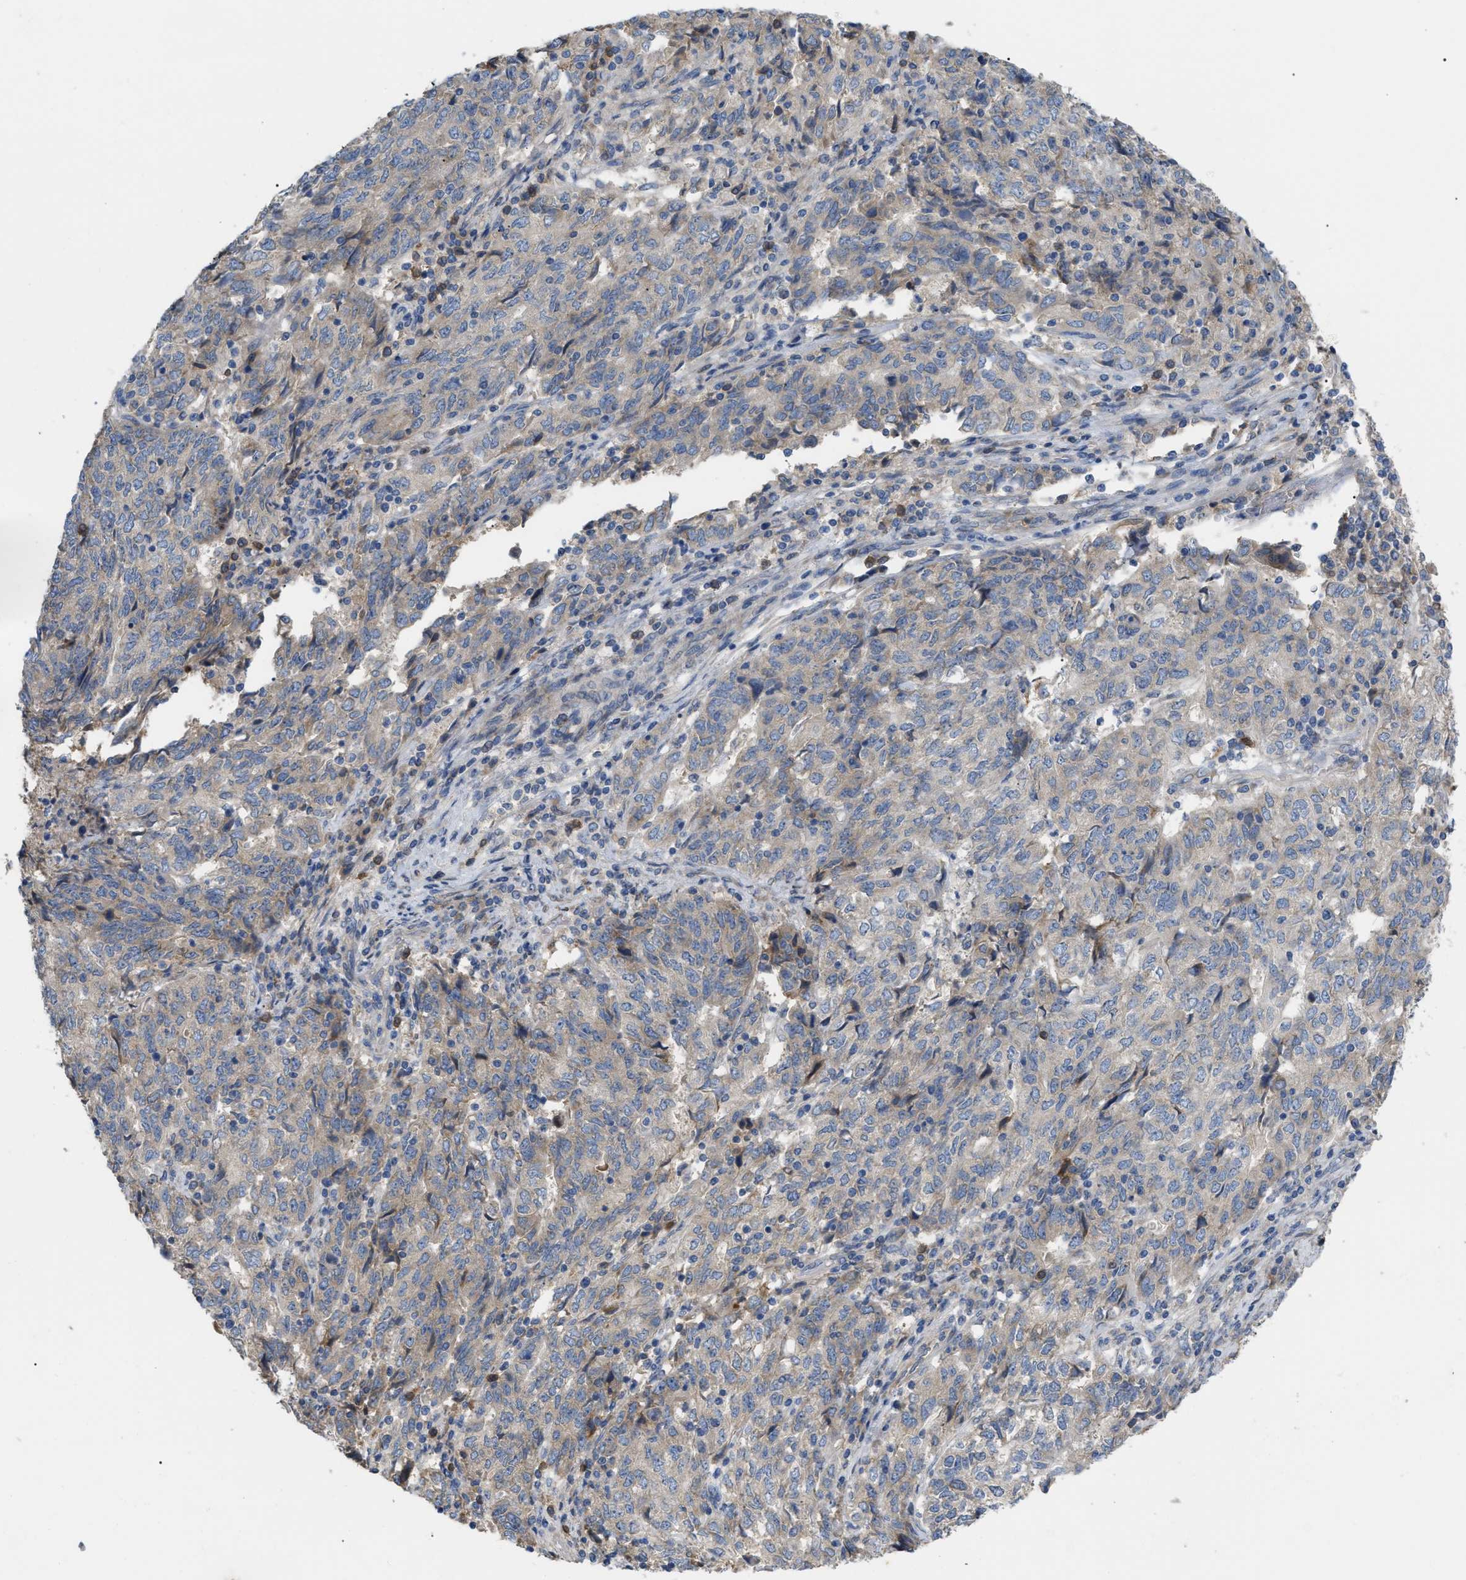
{"staining": {"intensity": "weak", "quantity": ">75%", "location": "cytoplasmic/membranous"}, "tissue": "endometrial cancer", "cell_type": "Tumor cells", "image_type": "cancer", "snomed": [{"axis": "morphology", "description": "Adenocarcinoma, NOS"}, {"axis": "topography", "description": "Endometrium"}], "caption": "Immunohistochemical staining of human adenocarcinoma (endometrial) displays weak cytoplasmic/membranous protein positivity in about >75% of tumor cells. The protein of interest is stained brown, and the nuclei are stained in blue (DAB (3,3'-diaminobenzidine) IHC with brightfield microscopy, high magnification).", "gene": "DHX58", "patient": {"sex": "female", "age": 80}}